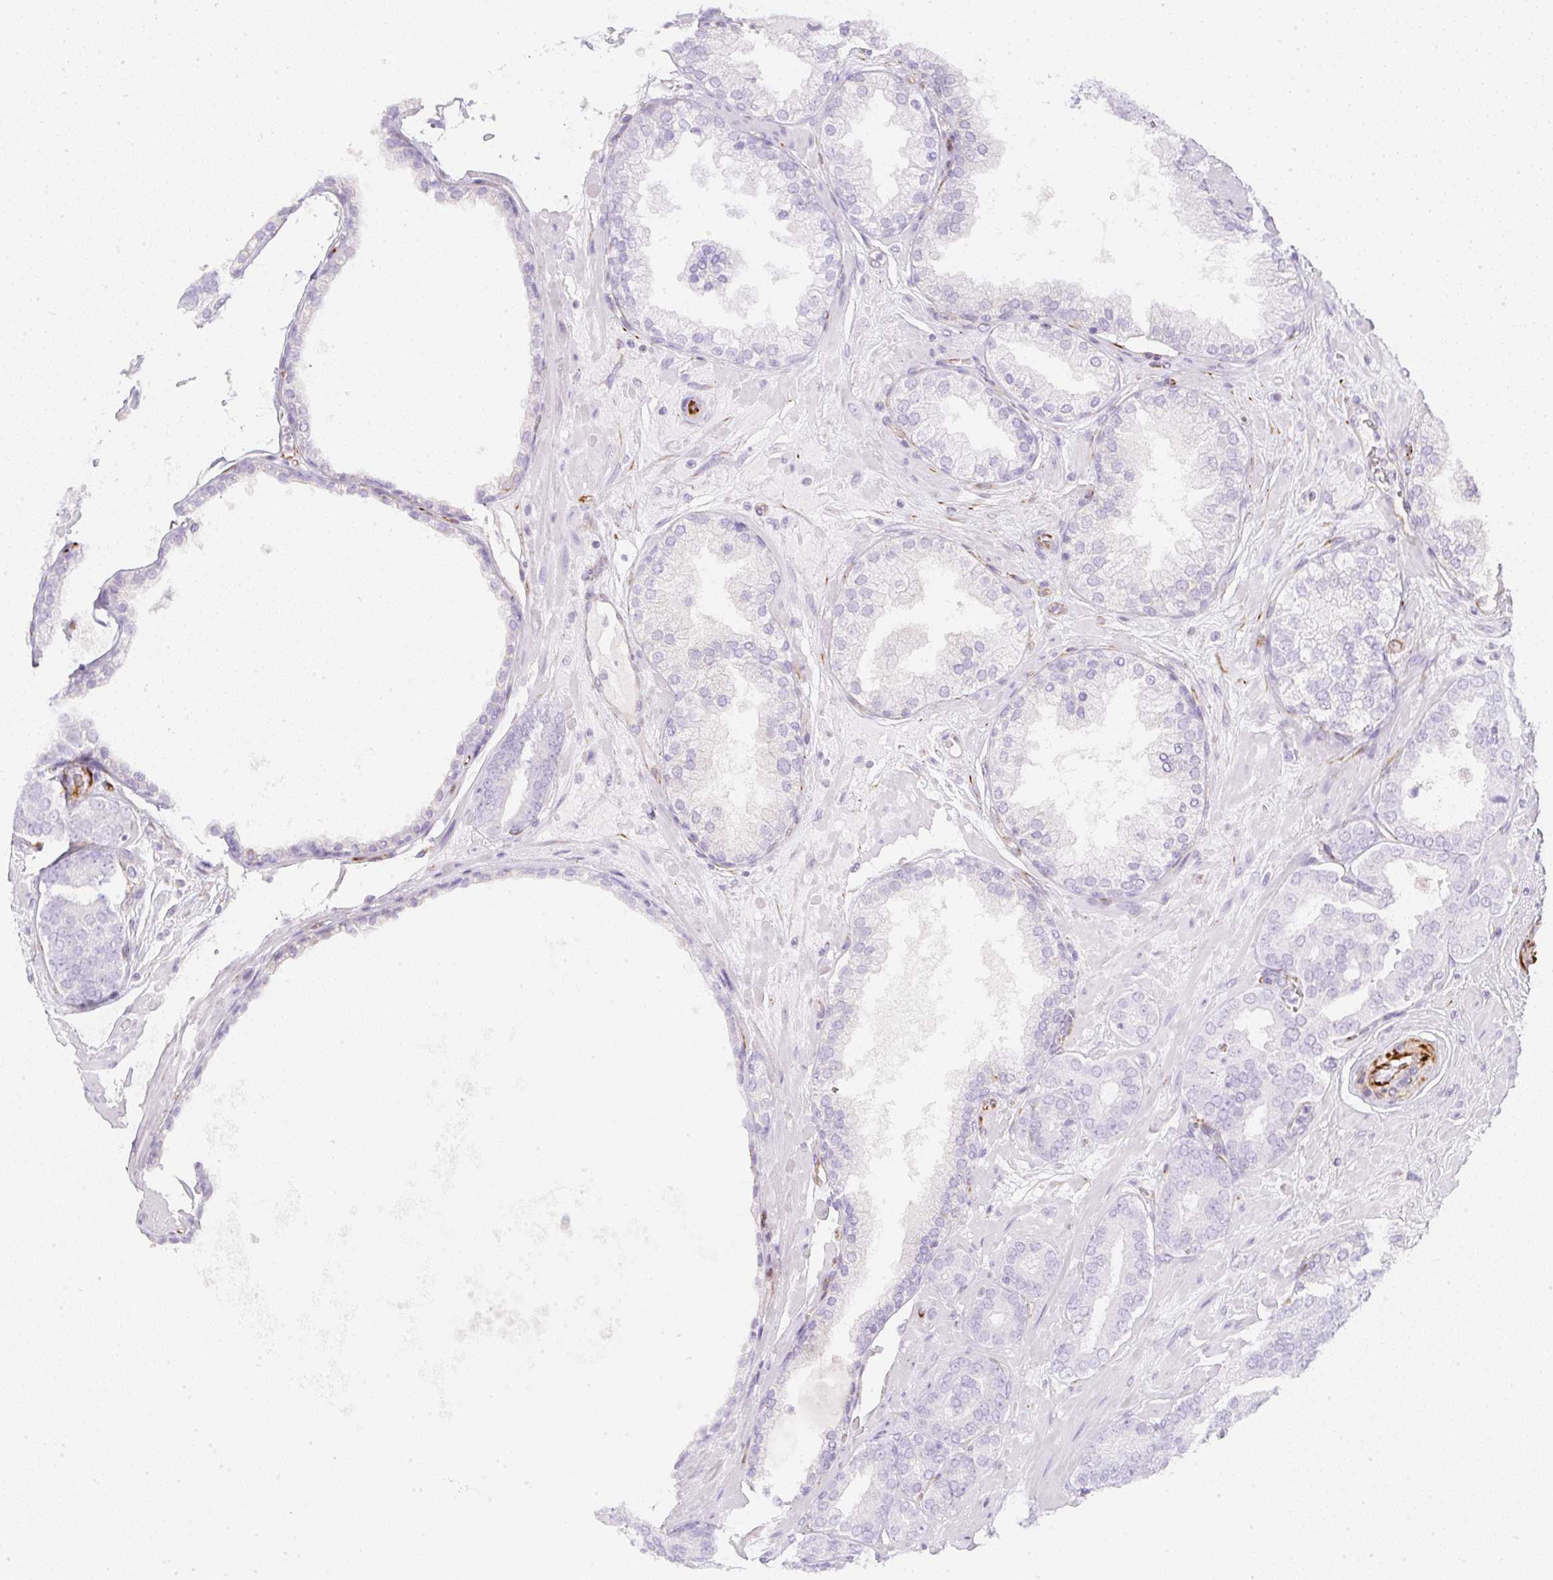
{"staining": {"intensity": "negative", "quantity": "none", "location": "none"}, "tissue": "prostate cancer", "cell_type": "Tumor cells", "image_type": "cancer", "snomed": [{"axis": "morphology", "description": "Adenocarcinoma, High grade"}, {"axis": "topography", "description": "Prostate"}], "caption": "This is an immunohistochemistry (IHC) image of prostate adenocarcinoma (high-grade). There is no positivity in tumor cells.", "gene": "ZNF689", "patient": {"sex": "male", "age": 66}}